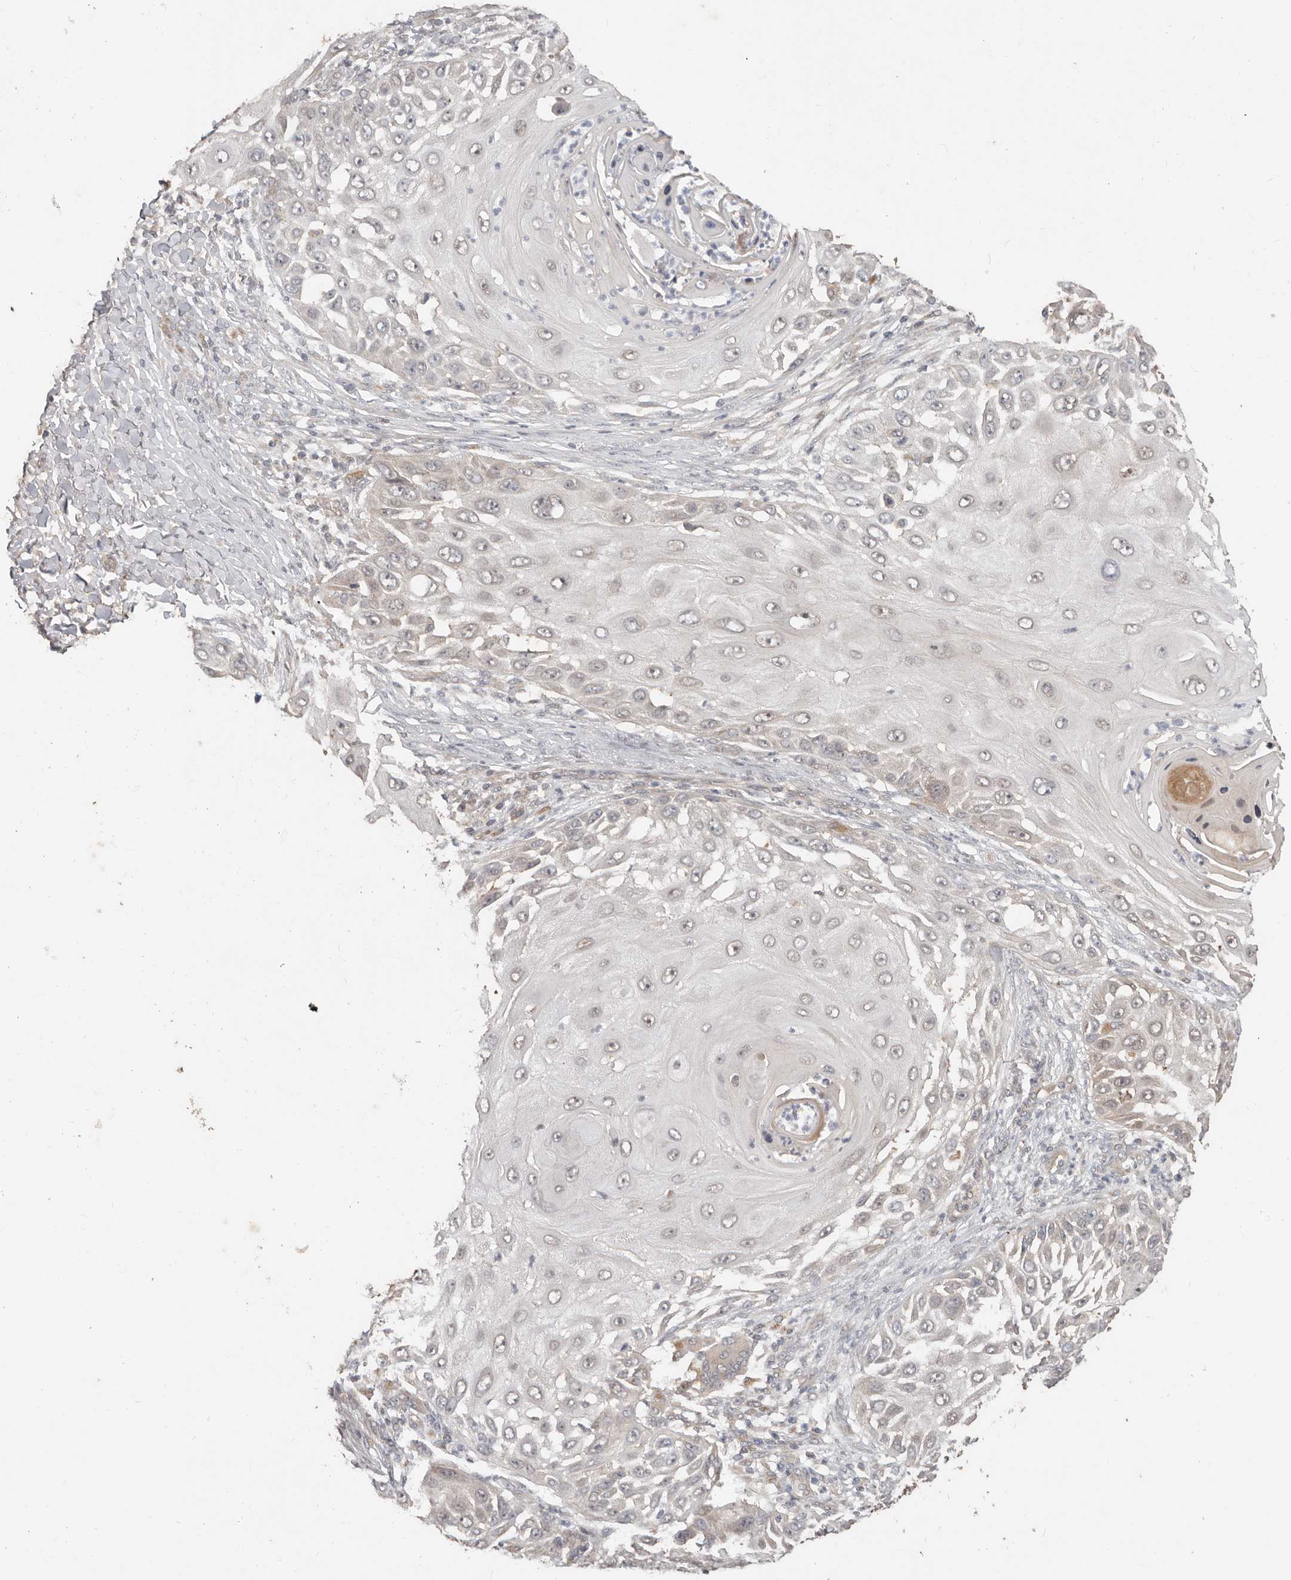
{"staining": {"intensity": "negative", "quantity": "none", "location": "none"}, "tissue": "skin cancer", "cell_type": "Tumor cells", "image_type": "cancer", "snomed": [{"axis": "morphology", "description": "Squamous cell carcinoma, NOS"}, {"axis": "topography", "description": "Skin"}], "caption": "Histopathology image shows no protein staining in tumor cells of squamous cell carcinoma (skin) tissue.", "gene": "MTFR2", "patient": {"sex": "female", "age": 44}}